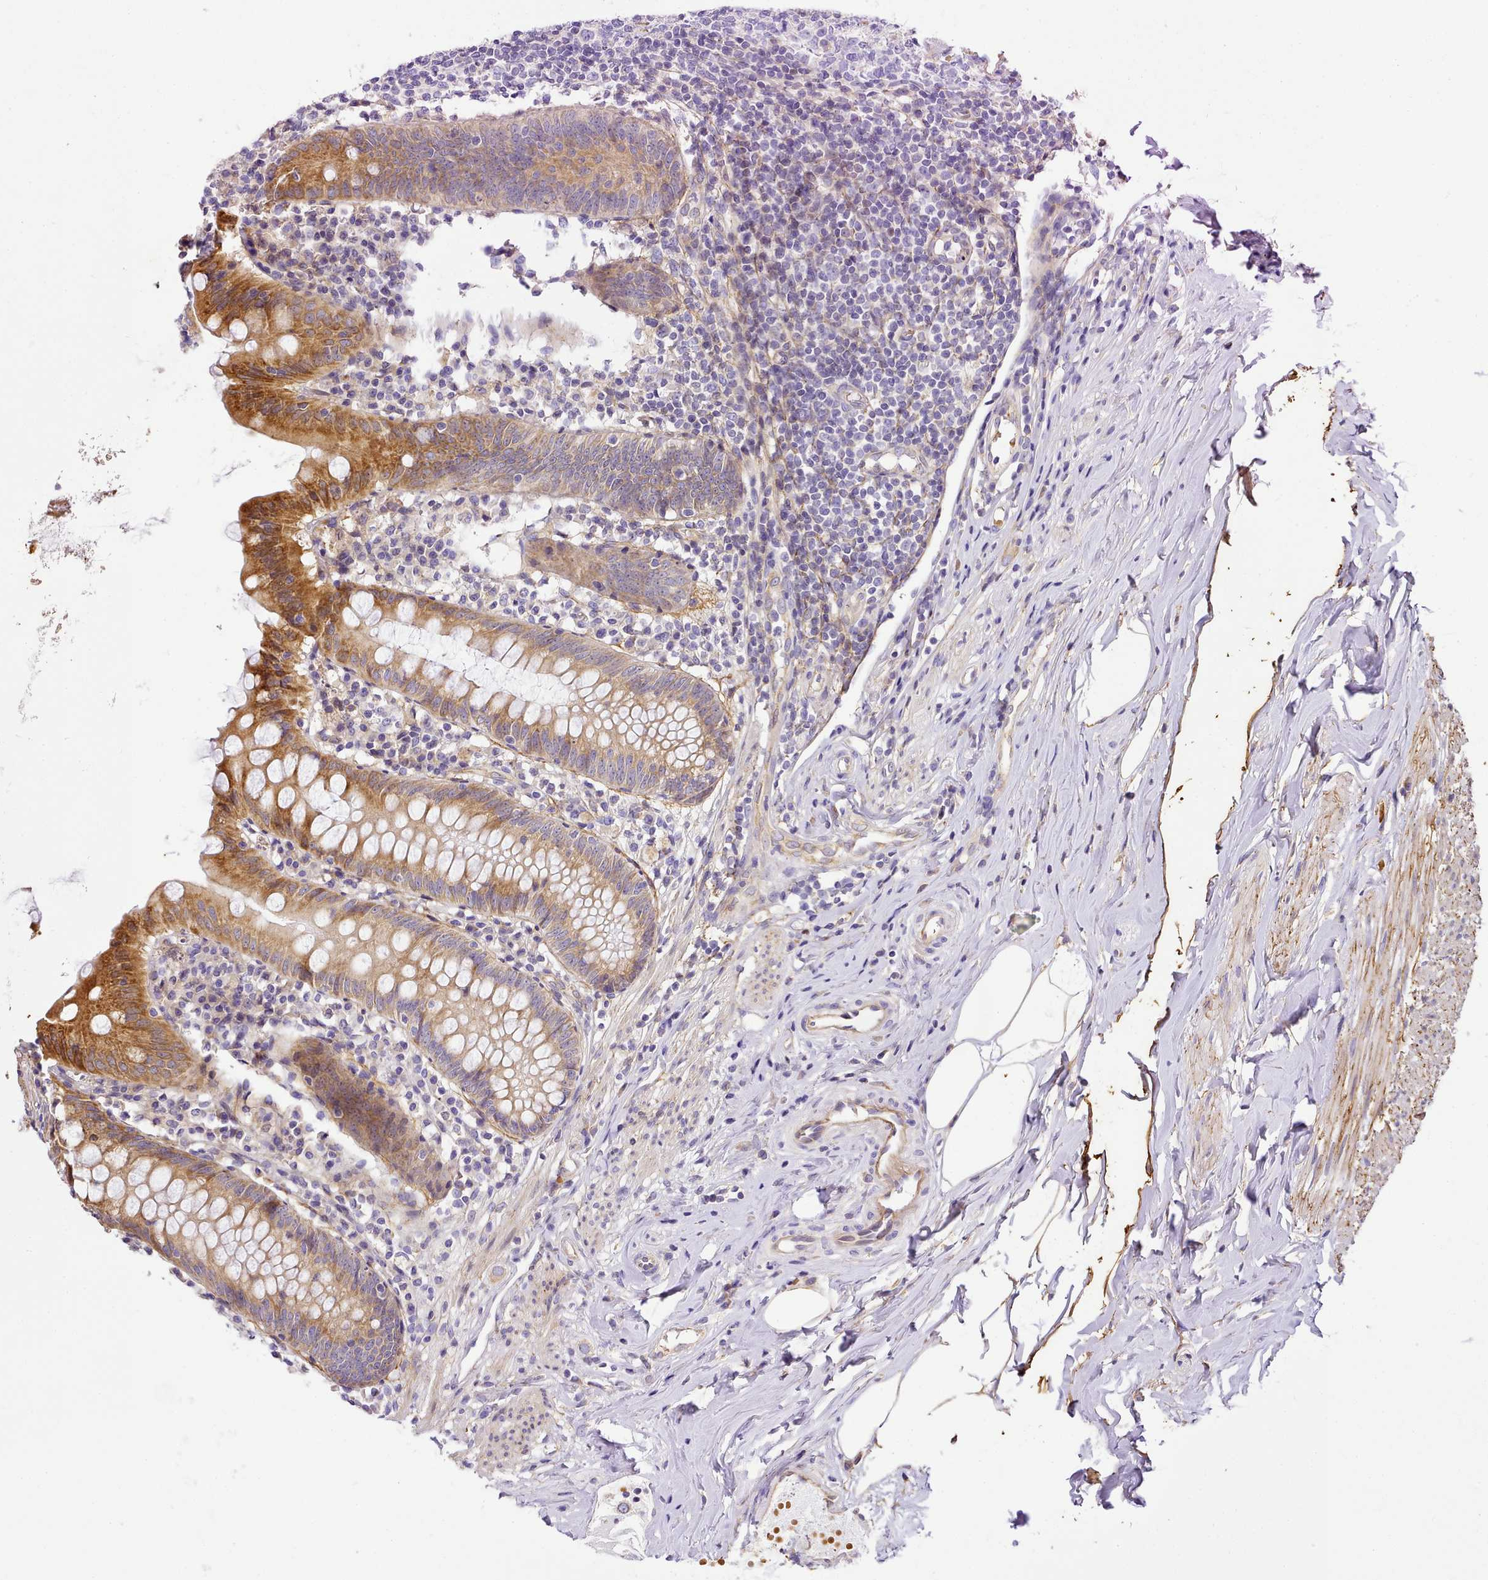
{"staining": {"intensity": "moderate", "quantity": ">75%", "location": "cytoplasmic/membranous"}, "tissue": "appendix", "cell_type": "Glandular cells", "image_type": "normal", "snomed": [{"axis": "morphology", "description": "Normal tissue, NOS"}, {"axis": "topography", "description": "Appendix"}], "caption": "Immunohistochemistry (IHC) of benign human appendix exhibits medium levels of moderate cytoplasmic/membranous positivity in approximately >75% of glandular cells. (DAB = brown stain, brightfield microscopy at high magnification).", "gene": "NBPF10", "patient": {"sex": "female", "age": 54}}